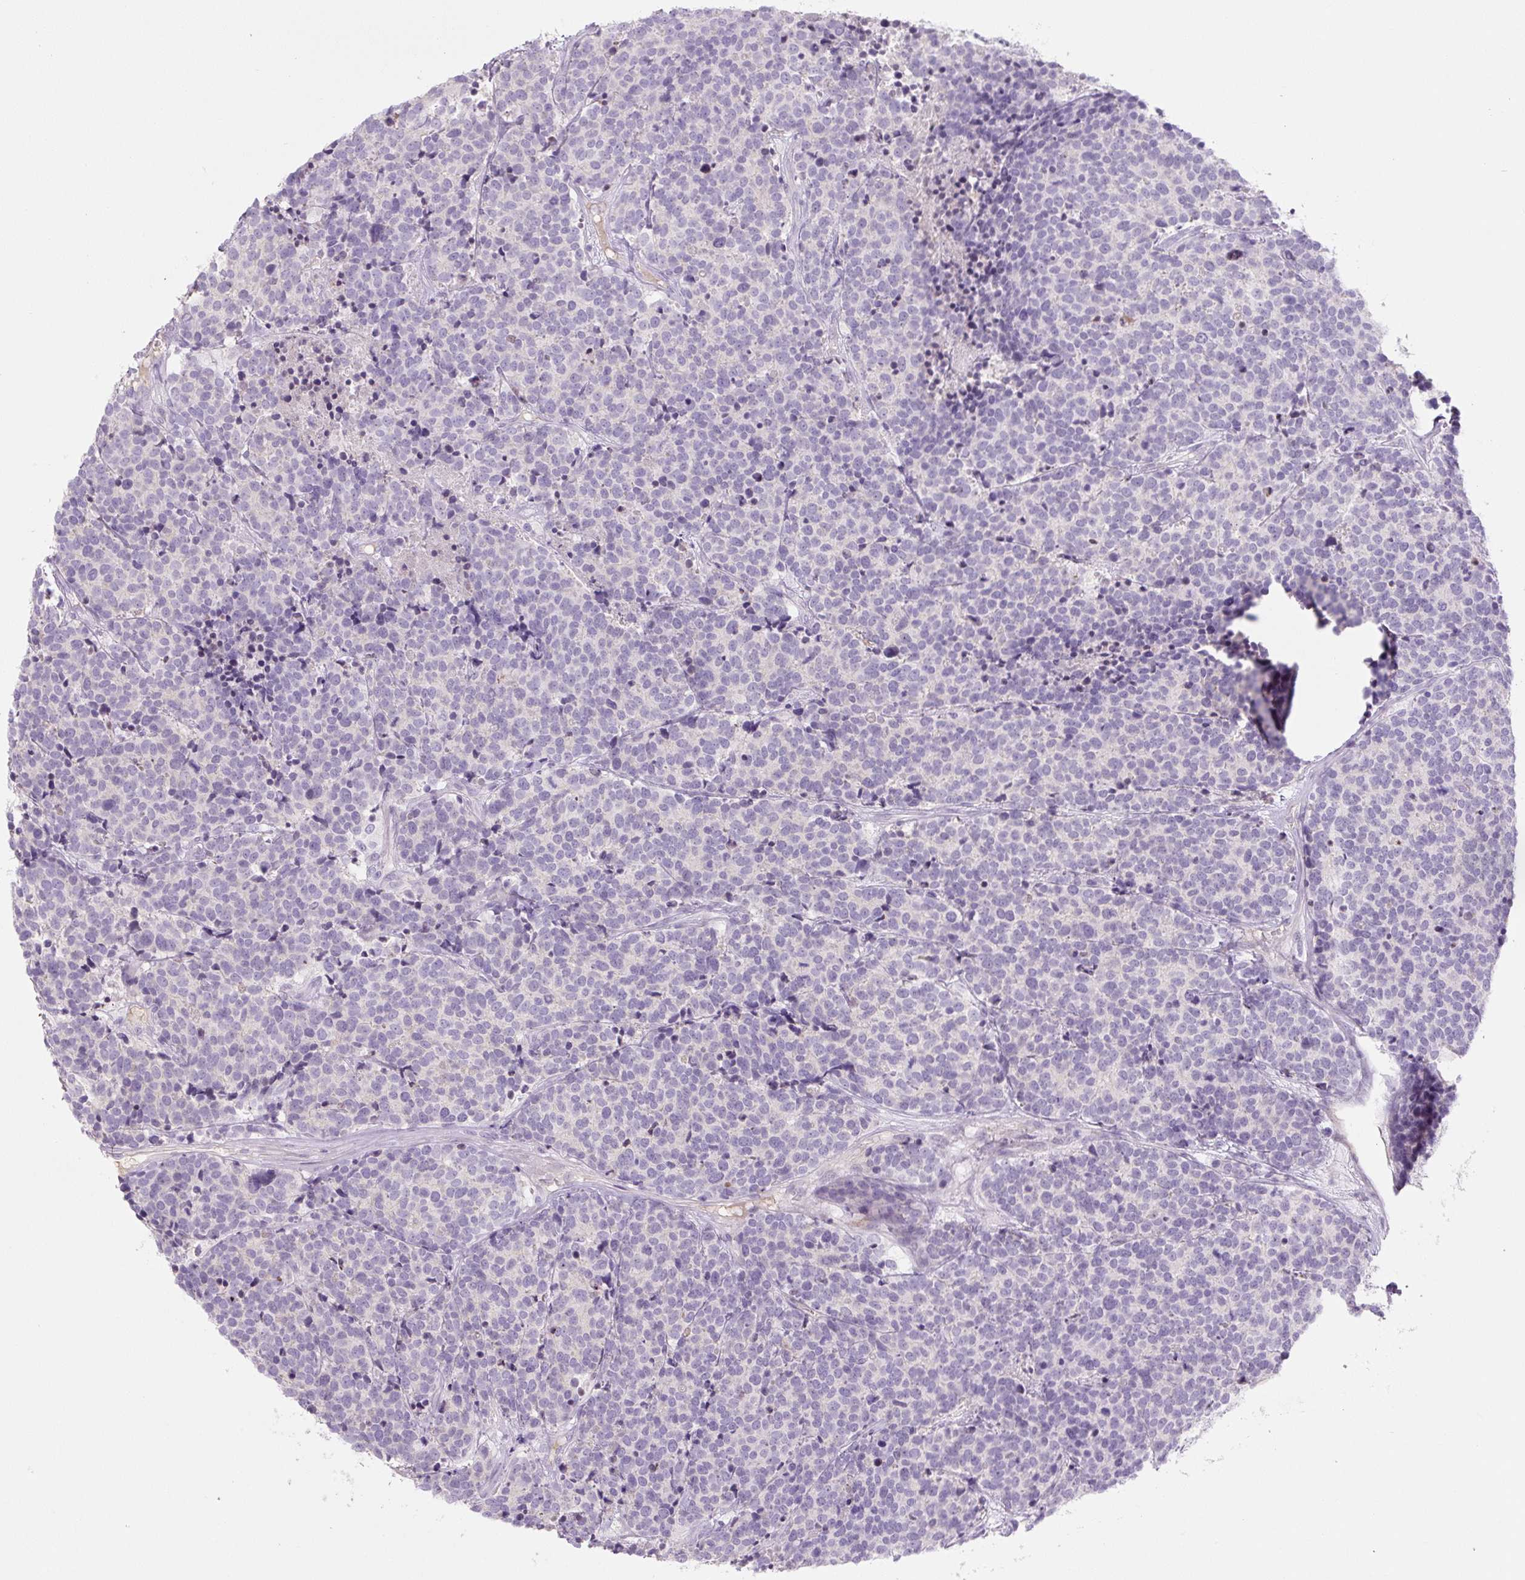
{"staining": {"intensity": "negative", "quantity": "none", "location": "none"}, "tissue": "carcinoid", "cell_type": "Tumor cells", "image_type": "cancer", "snomed": [{"axis": "morphology", "description": "Carcinoid, malignant, NOS"}, {"axis": "topography", "description": "Skin"}], "caption": "Carcinoid stained for a protein using immunohistochemistry (IHC) demonstrates no positivity tumor cells.", "gene": "PRM1", "patient": {"sex": "female", "age": 79}}